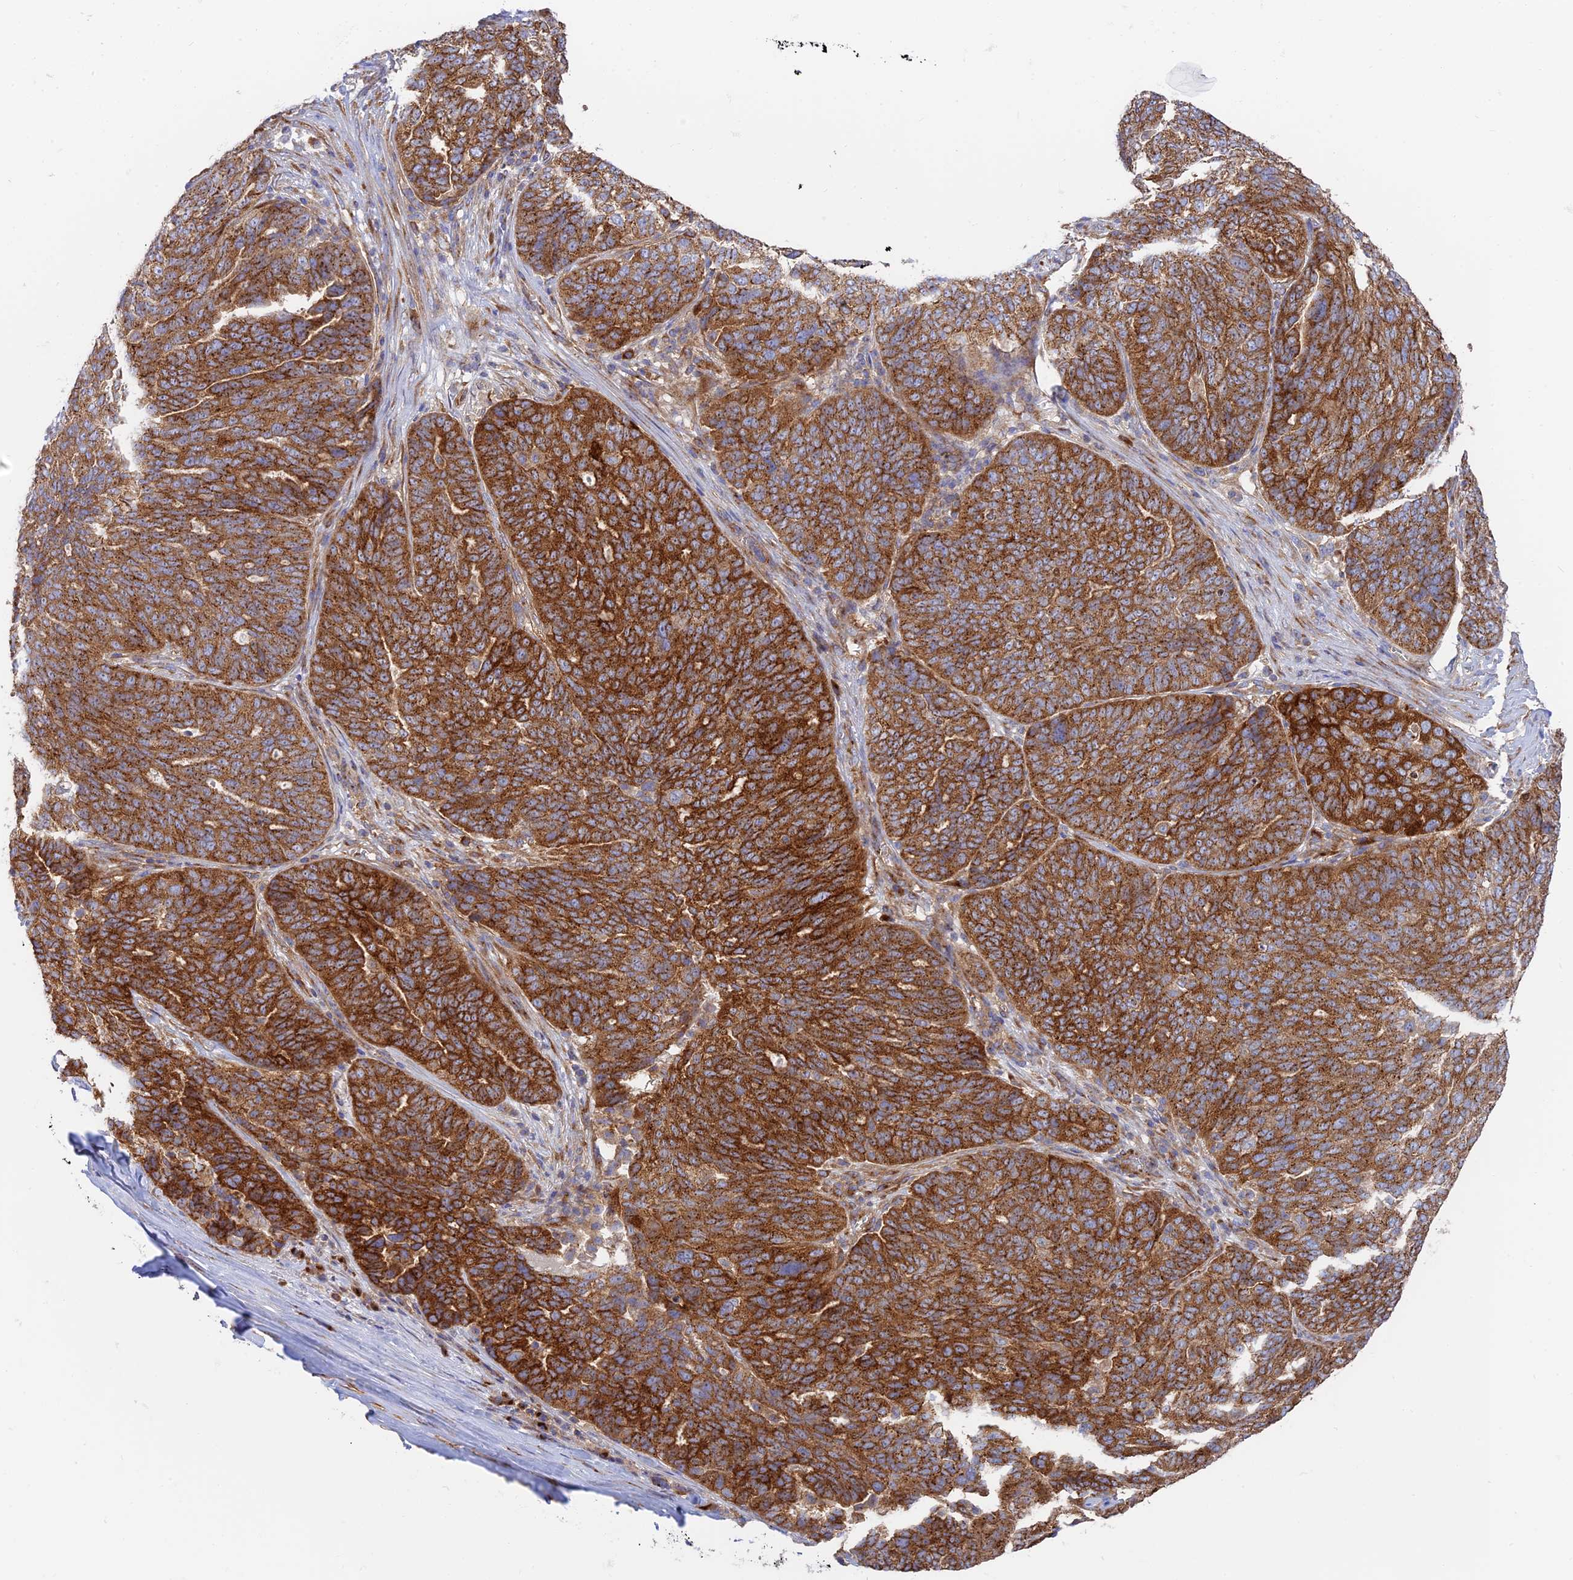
{"staining": {"intensity": "strong", "quantity": ">75%", "location": "cytoplasmic/membranous"}, "tissue": "ovarian cancer", "cell_type": "Tumor cells", "image_type": "cancer", "snomed": [{"axis": "morphology", "description": "Cystadenocarcinoma, serous, NOS"}, {"axis": "topography", "description": "Ovary"}], "caption": "A photomicrograph showing strong cytoplasmic/membranous staining in approximately >75% of tumor cells in serous cystadenocarcinoma (ovarian), as visualized by brown immunohistochemical staining.", "gene": "GOLGA3", "patient": {"sex": "female", "age": 59}}